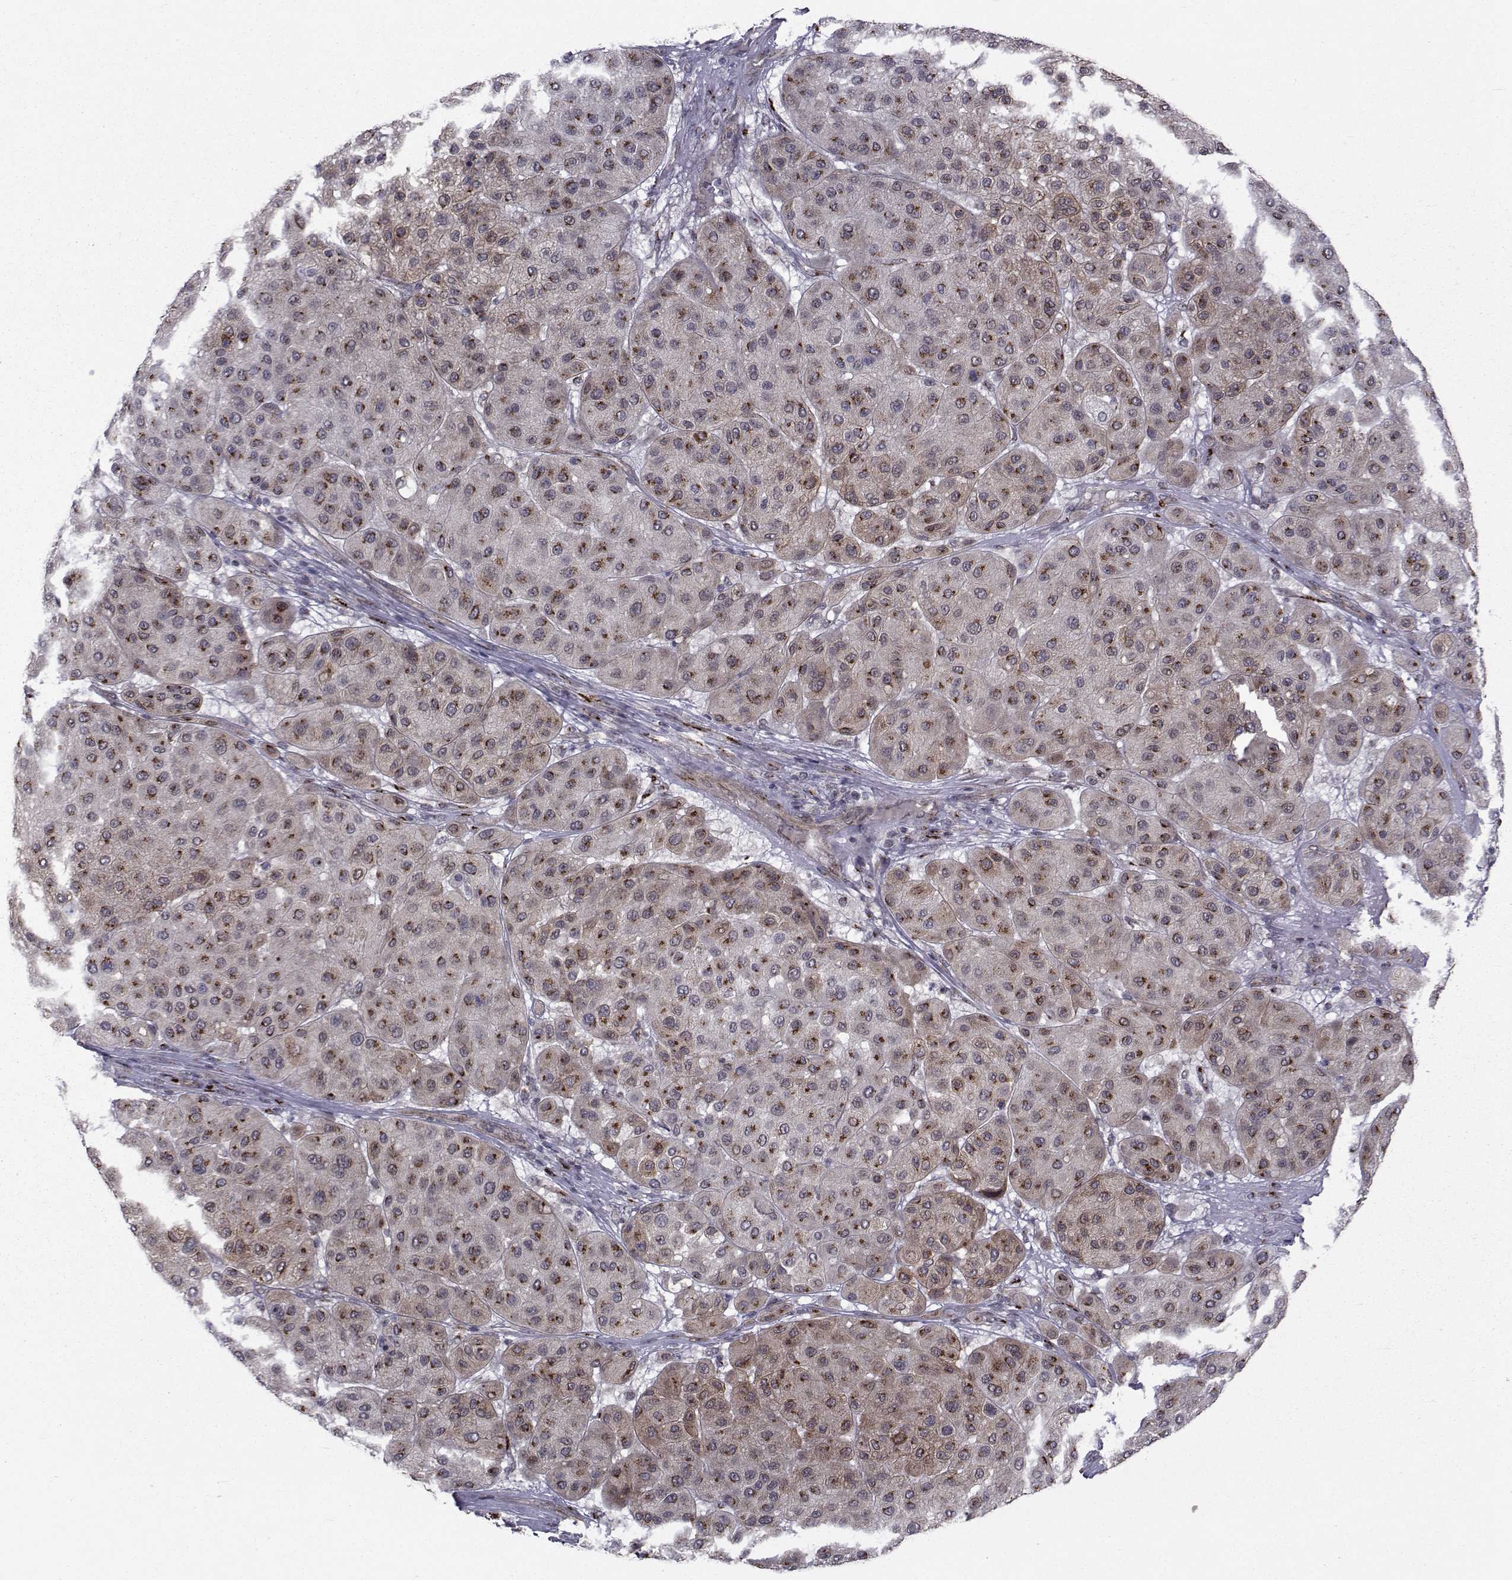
{"staining": {"intensity": "weak", "quantity": "25%-75%", "location": "cytoplasmic/membranous"}, "tissue": "melanoma", "cell_type": "Tumor cells", "image_type": "cancer", "snomed": [{"axis": "morphology", "description": "Malignant melanoma, Metastatic site"}, {"axis": "topography", "description": "Smooth muscle"}], "caption": "IHC (DAB) staining of malignant melanoma (metastatic site) shows weak cytoplasmic/membranous protein positivity in approximately 25%-75% of tumor cells.", "gene": "ATP6V1C2", "patient": {"sex": "male", "age": 41}}